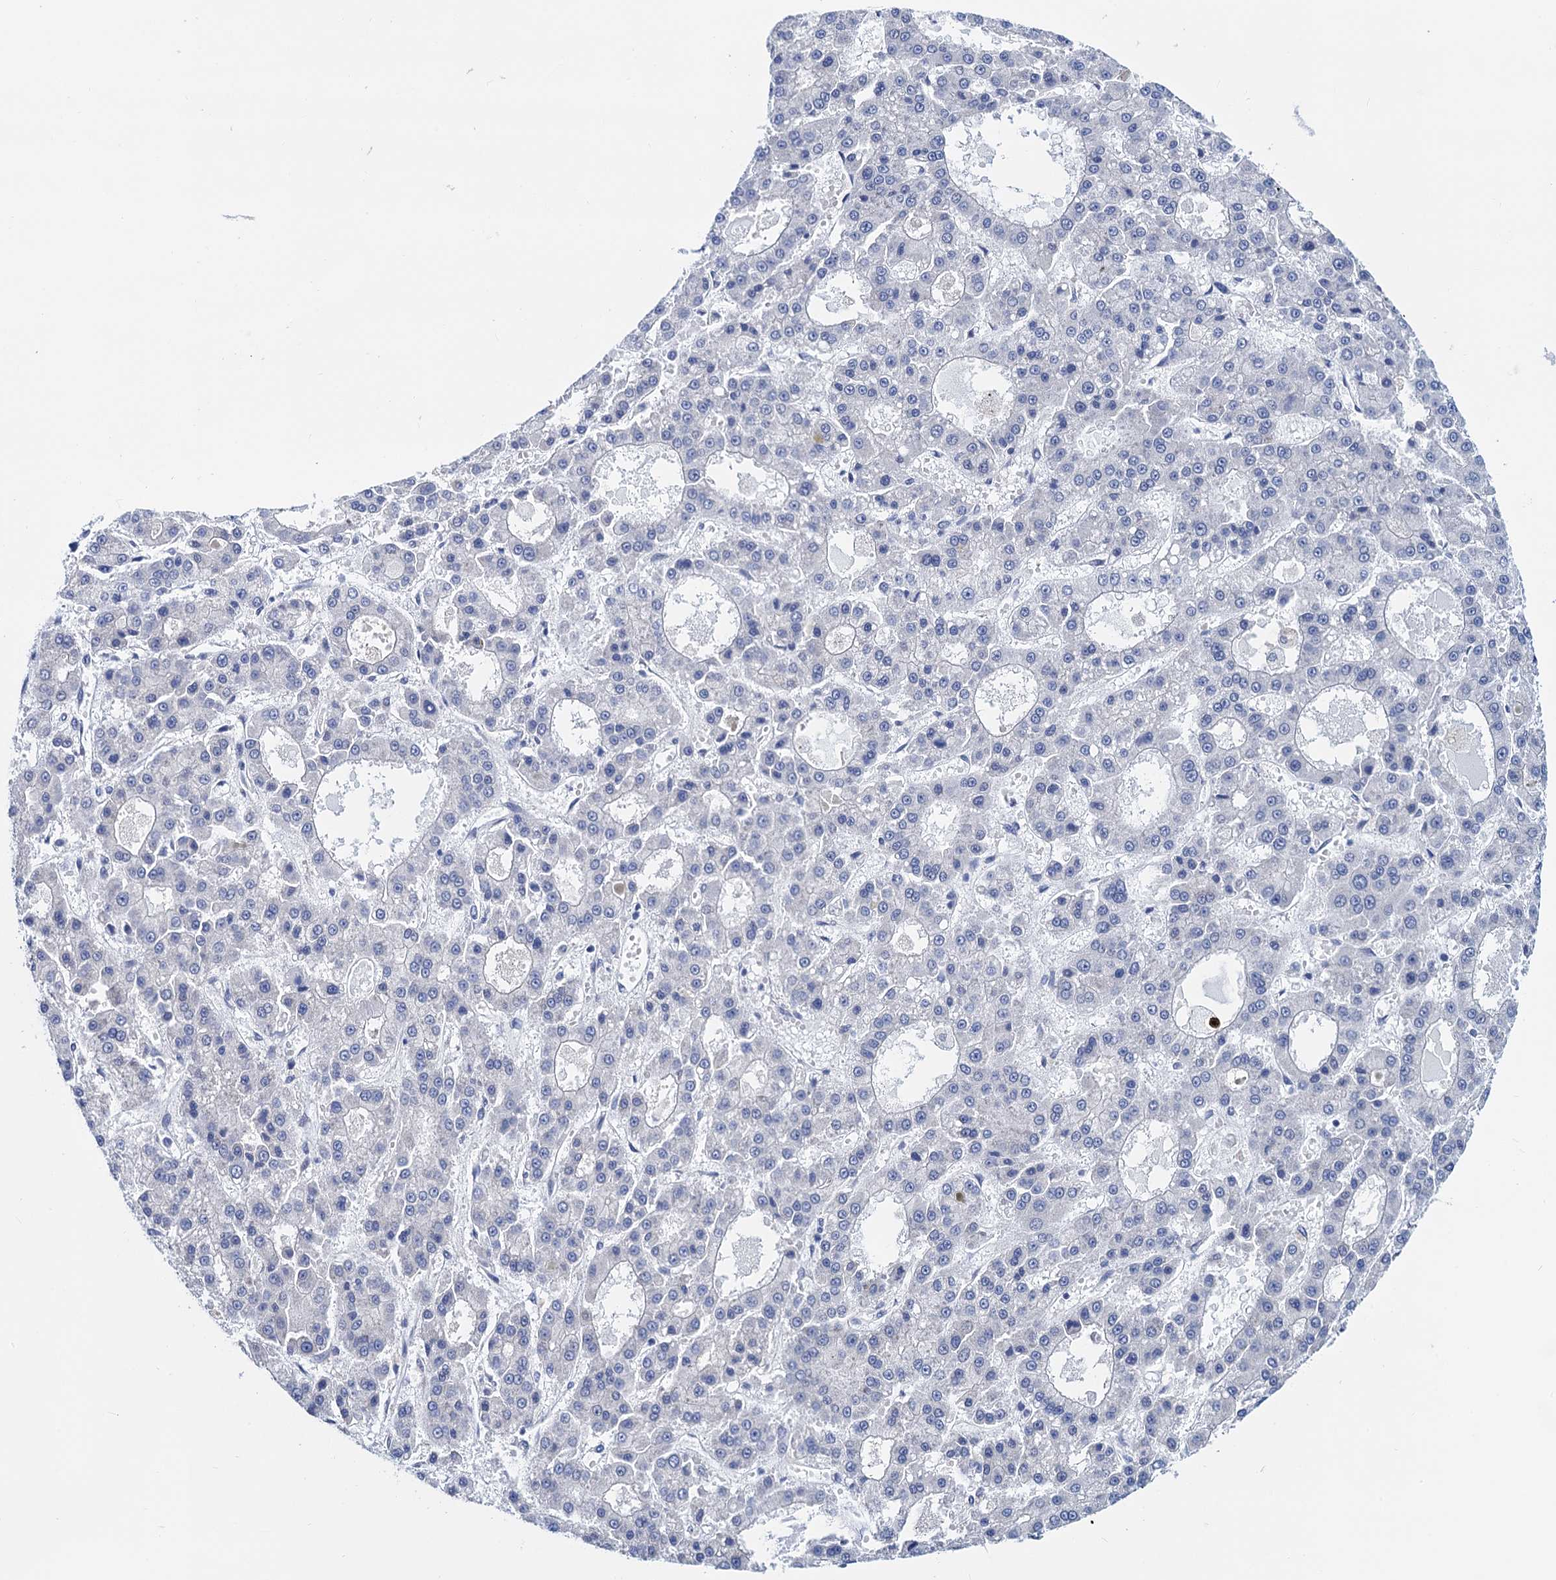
{"staining": {"intensity": "negative", "quantity": "none", "location": "none"}, "tissue": "liver cancer", "cell_type": "Tumor cells", "image_type": "cancer", "snomed": [{"axis": "morphology", "description": "Carcinoma, Hepatocellular, NOS"}, {"axis": "topography", "description": "Liver"}], "caption": "Human liver cancer stained for a protein using IHC shows no staining in tumor cells.", "gene": "C16orf87", "patient": {"sex": "male", "age": 70}}